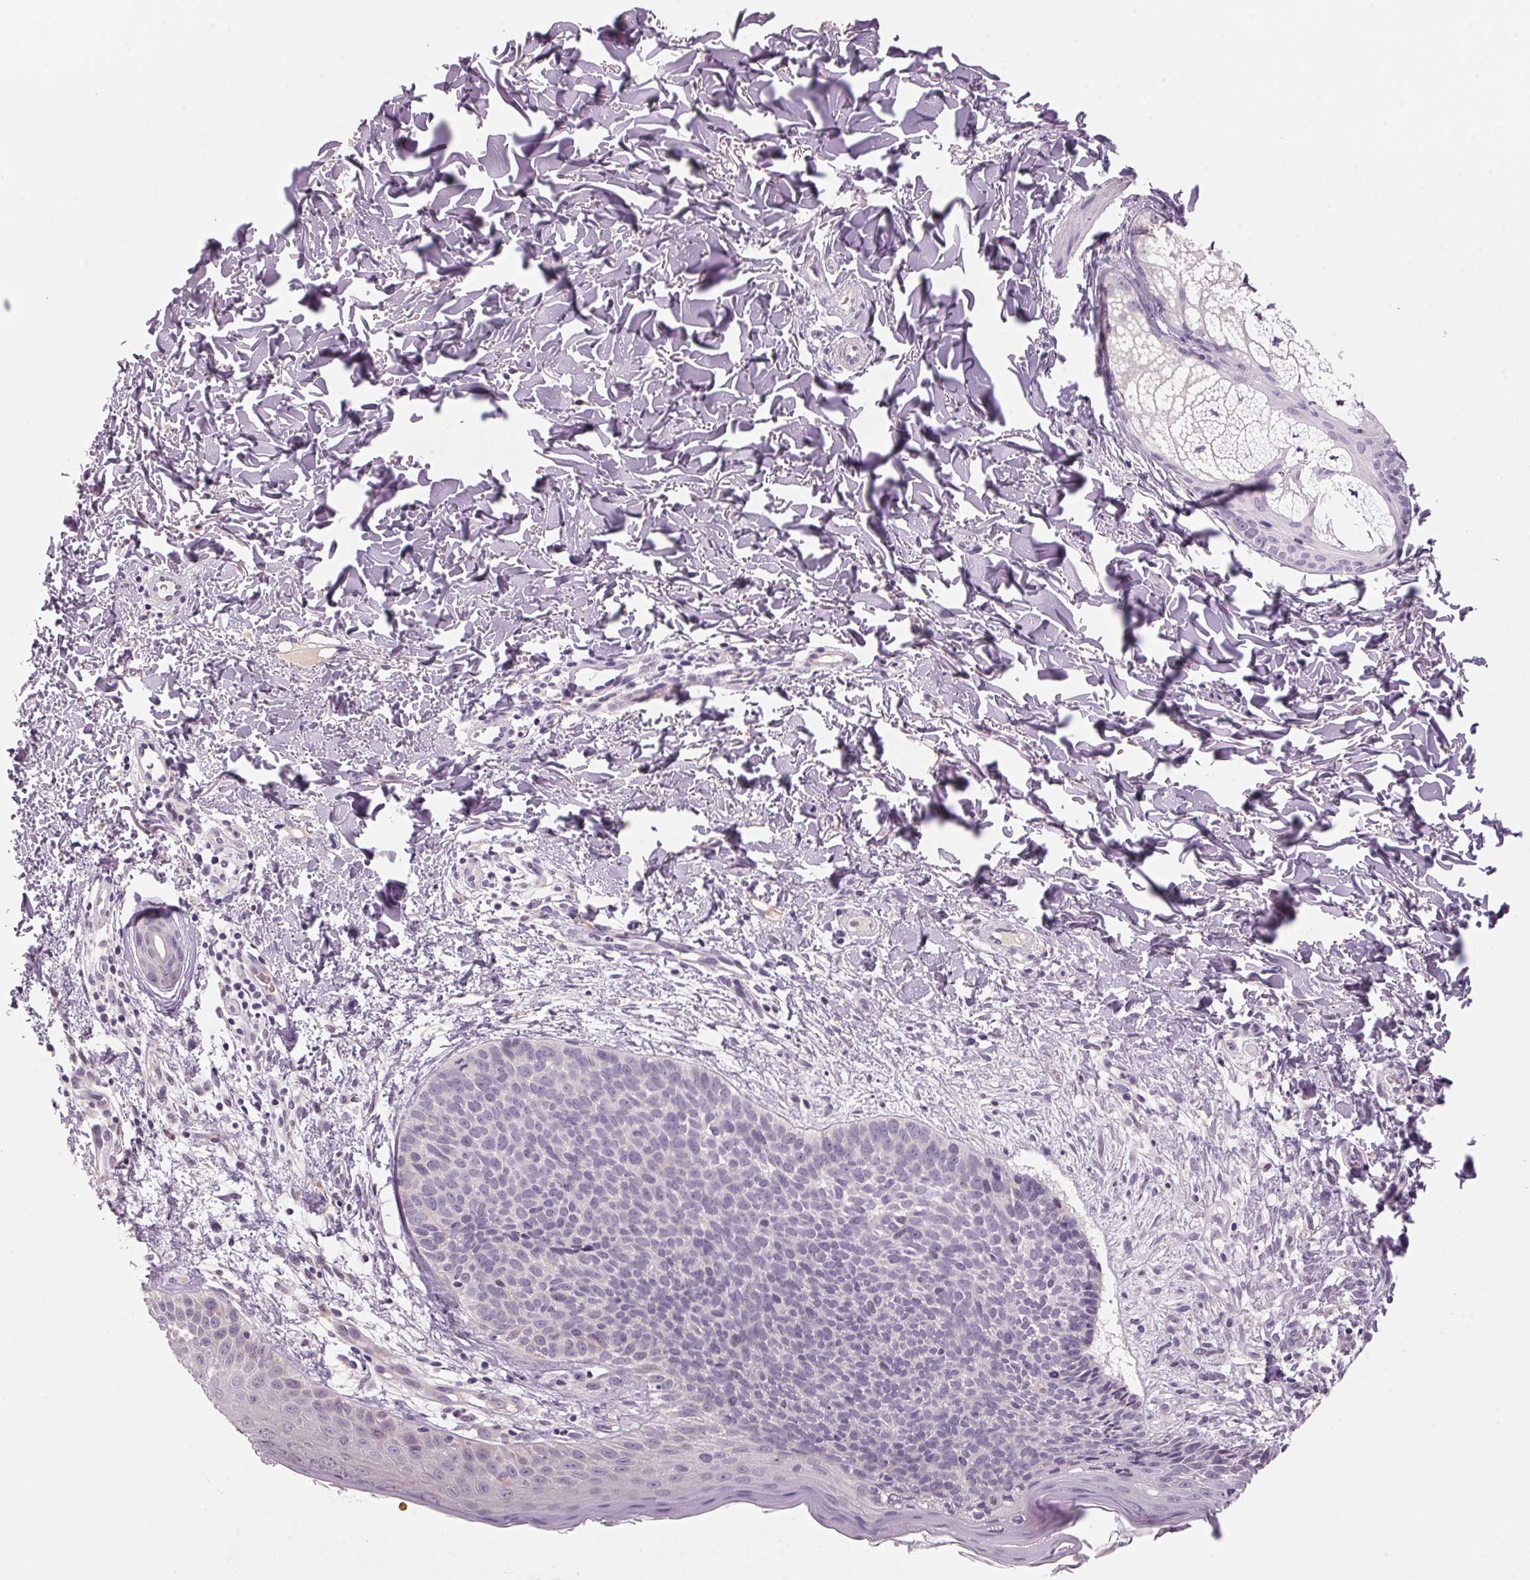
{"staining": {"intensity": "negative", "quantity": "none", "location": "none"}, "tissue": "skin cancer", "cell_type": "Tumor cells", "image_type": "cancer", "snomed": [{"axis": "morphology", "description": "Basal cell carcinoma"}, {"axis": "topography", "description": "Skin"}], "caption": "Human skin basal cell carcinoma stained for a protein using immunohistochemistry (IHC) shows no expression in tumor cells.", "gene": "ADAM20", "patient": {"sex": "male", "age": 57}}